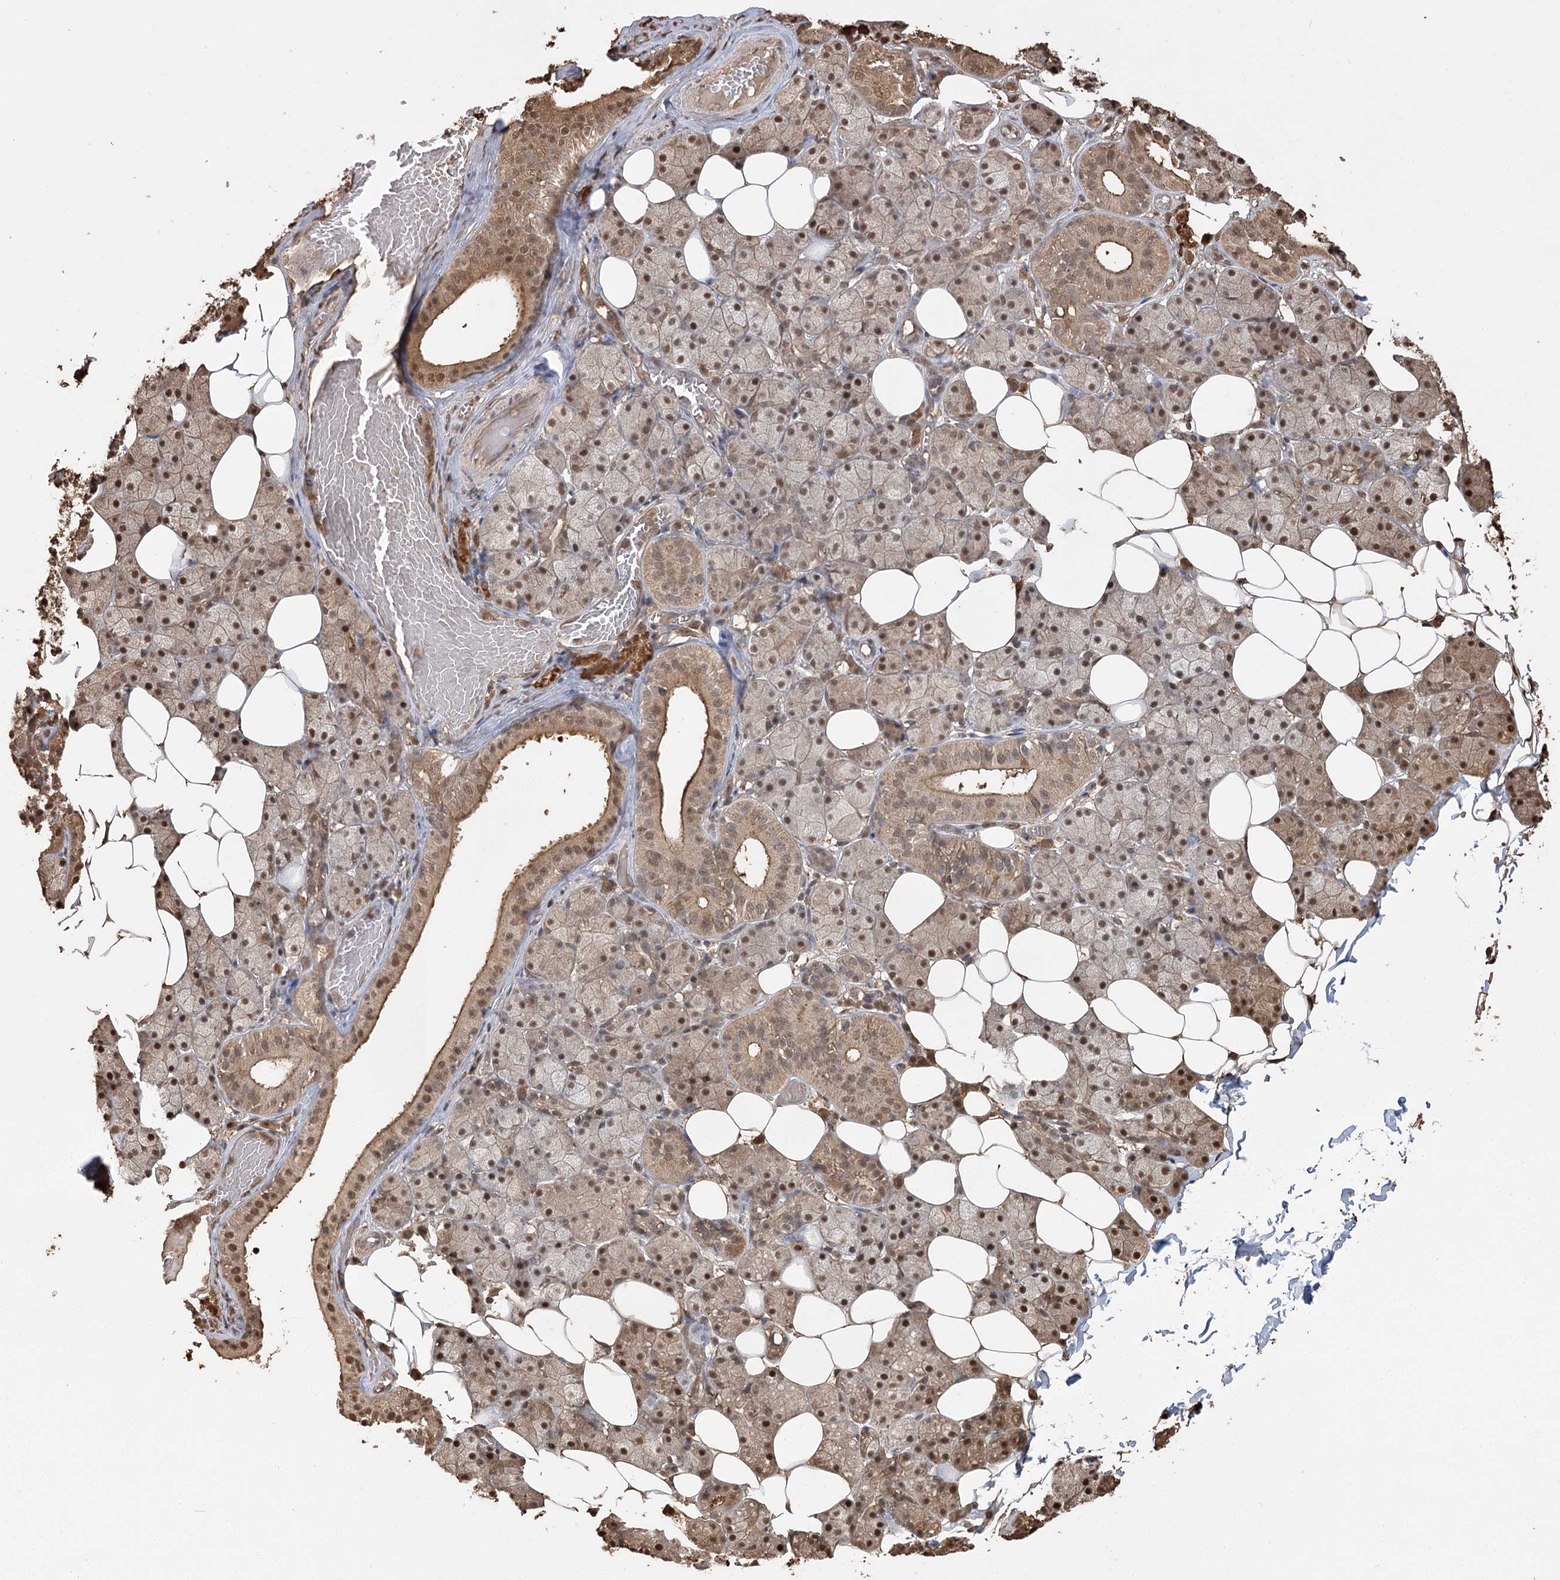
{"staining": {"intensity": "moderate", "quantity": ">75%", "location": "cytoplasmic/membranous,nuclear"}, "tissue": "salivary gland", "cell_type": "Glandular cells", "image_type": "normal", "snomed": [{"axis": "morphology", "description": "Normal tissue, NOS"}, {"axis": "topography", "description": "Salivary gland"}], "caption": "DAB immunohistochemical staining of unremarkable salivary gland shows moderate cytoplasmic/membranous,nuclear protein staining in about >75% of glandular cells. (brown staining indicates protein expression, while blue staining denotes nuclei).", "gene": "PLCH1", "patient": {"sex": "female", "age": 33}}